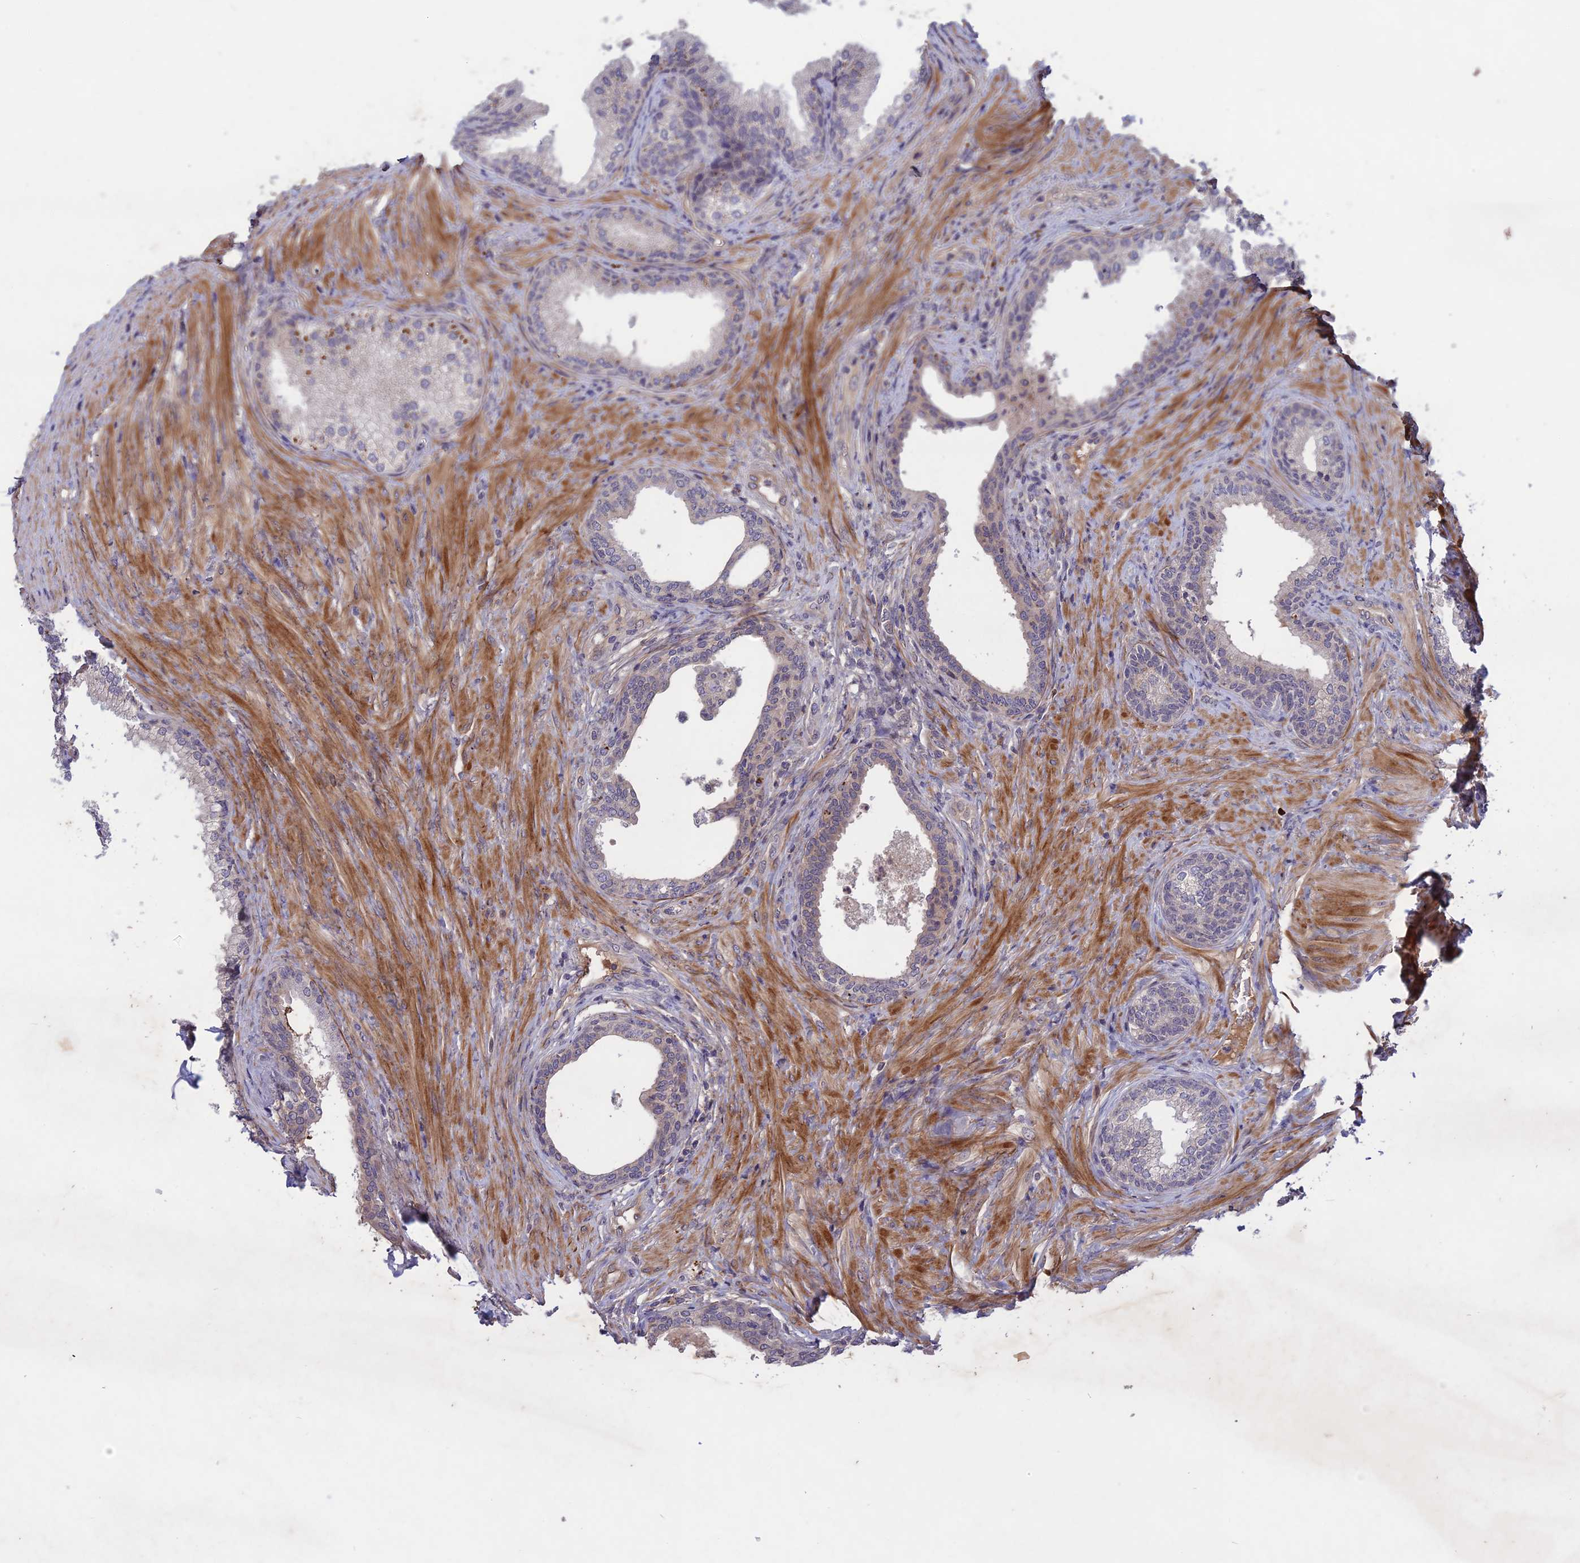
{"staining": {"intensity": "weak", "quantity": "<25%", "location": "cytoplasmic/membranous"}, "tissue": "prostate", "cell_type": "Glandular cells", "image_type": "normal", "snomed": [{"axis": "morphology", "description": "Normal tissue, NOS"}, {"axis": "topography", "description": "Prostate"}], "caption": "Glandular cells show no significant expression in benign prostate. Brightfield microscopy of IHC stained with DAB (brown) and hematoxylin (blue), captured at high magnification.", "gene": "ADO", "patient": {"sex": "male", "age": 76}}